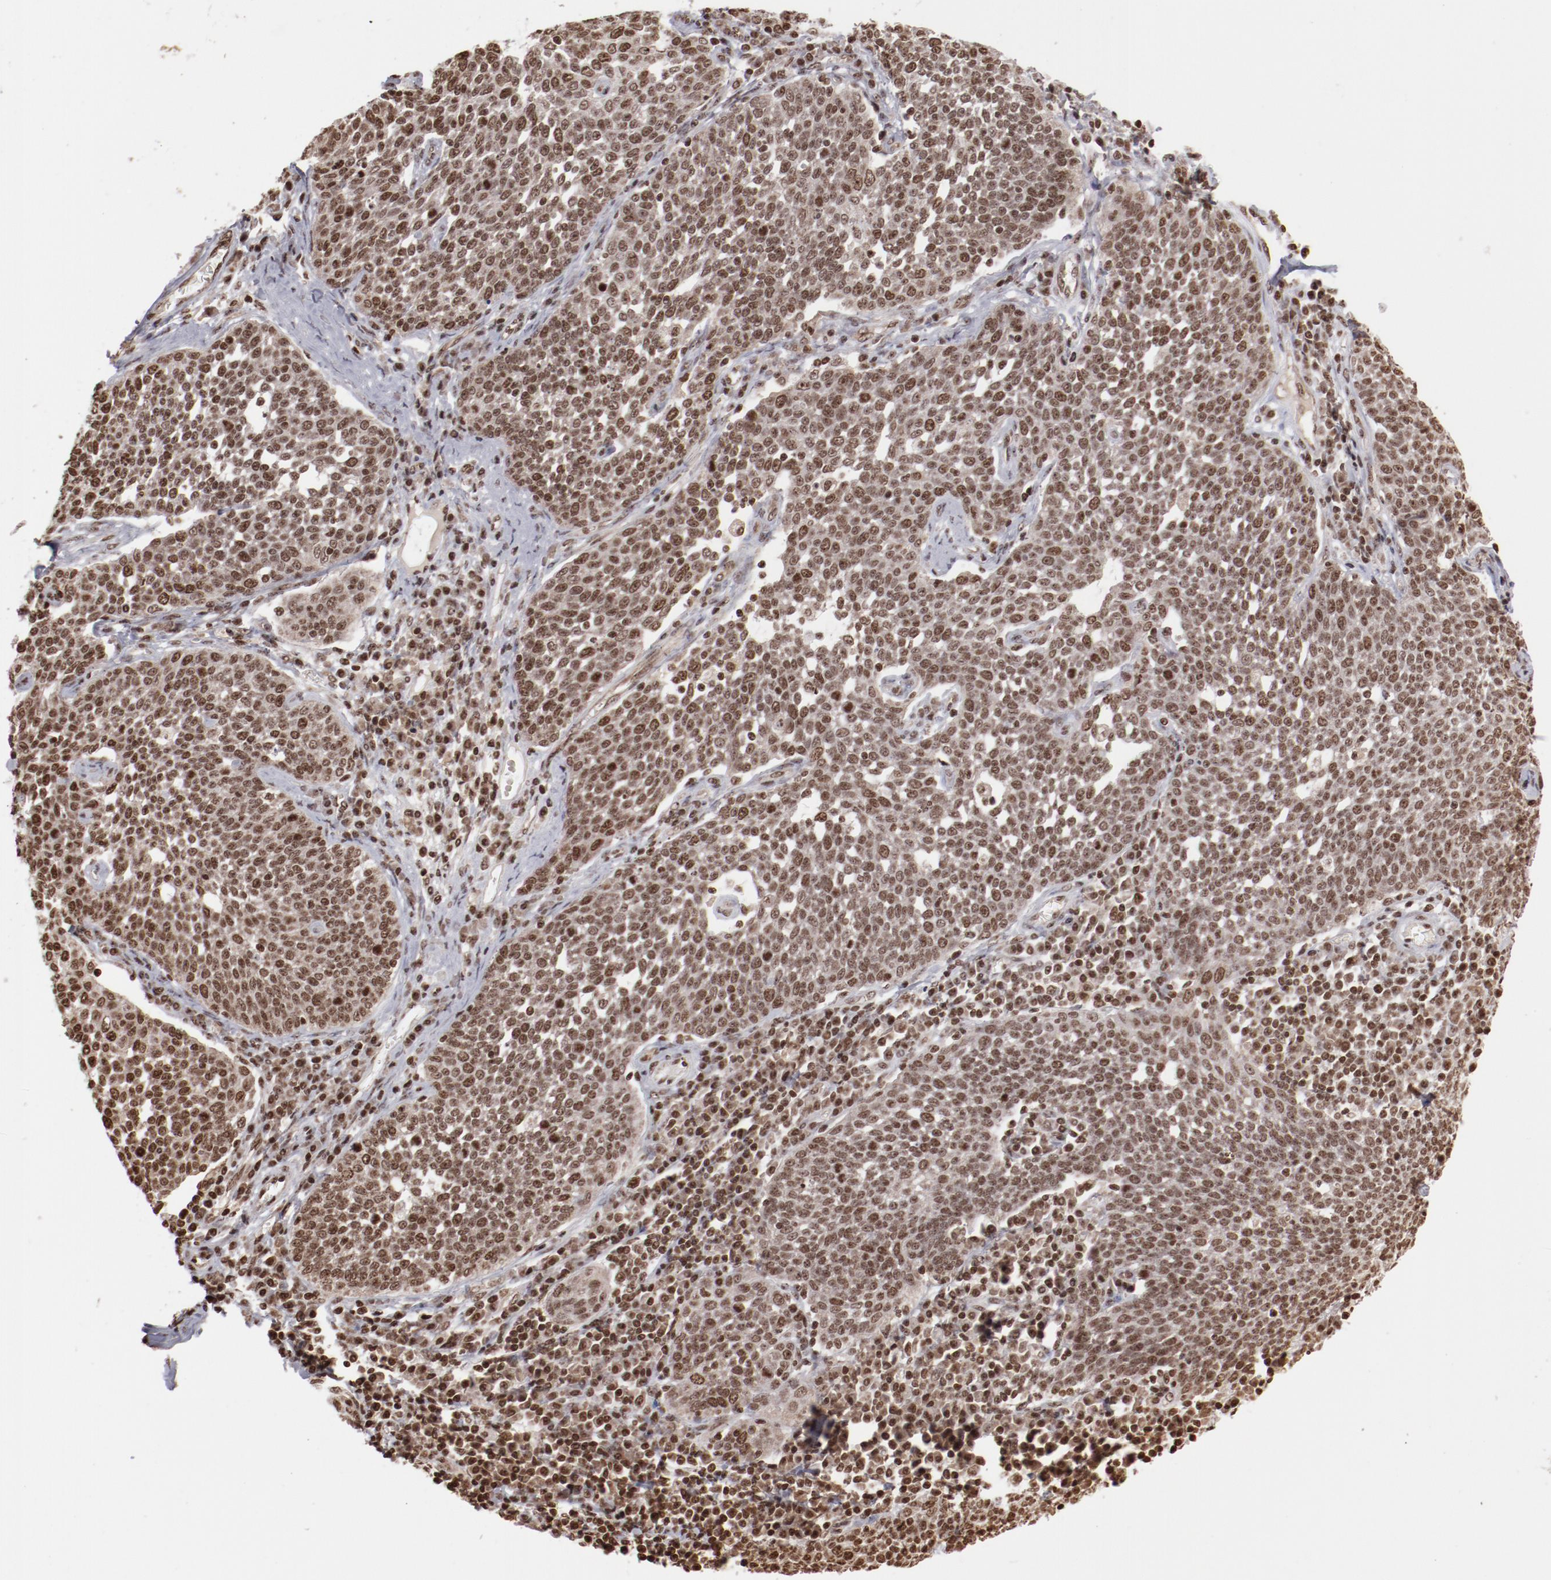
{"staining": {"intensity": "moderate", "quantity": ">75%", "location": "nuclear"}, "tissue": "cervical cancer", "cell_type": "Tumor cells", "image_type": "cancer", "snomed": [{"axis": "morphology", "description": "Squamous cell carcinoma, NOS"}, {"axis": "topography", "description": "Cervix"}], "caption": "Approximately >75% of tumor cells in cervical squamous cell carcinoma demonstrate moderate nuclear protein expression as visualized by brown immunohistochemical staining.", "gene": "ABL2", "patient": {"sex": "female", "age": 34}}